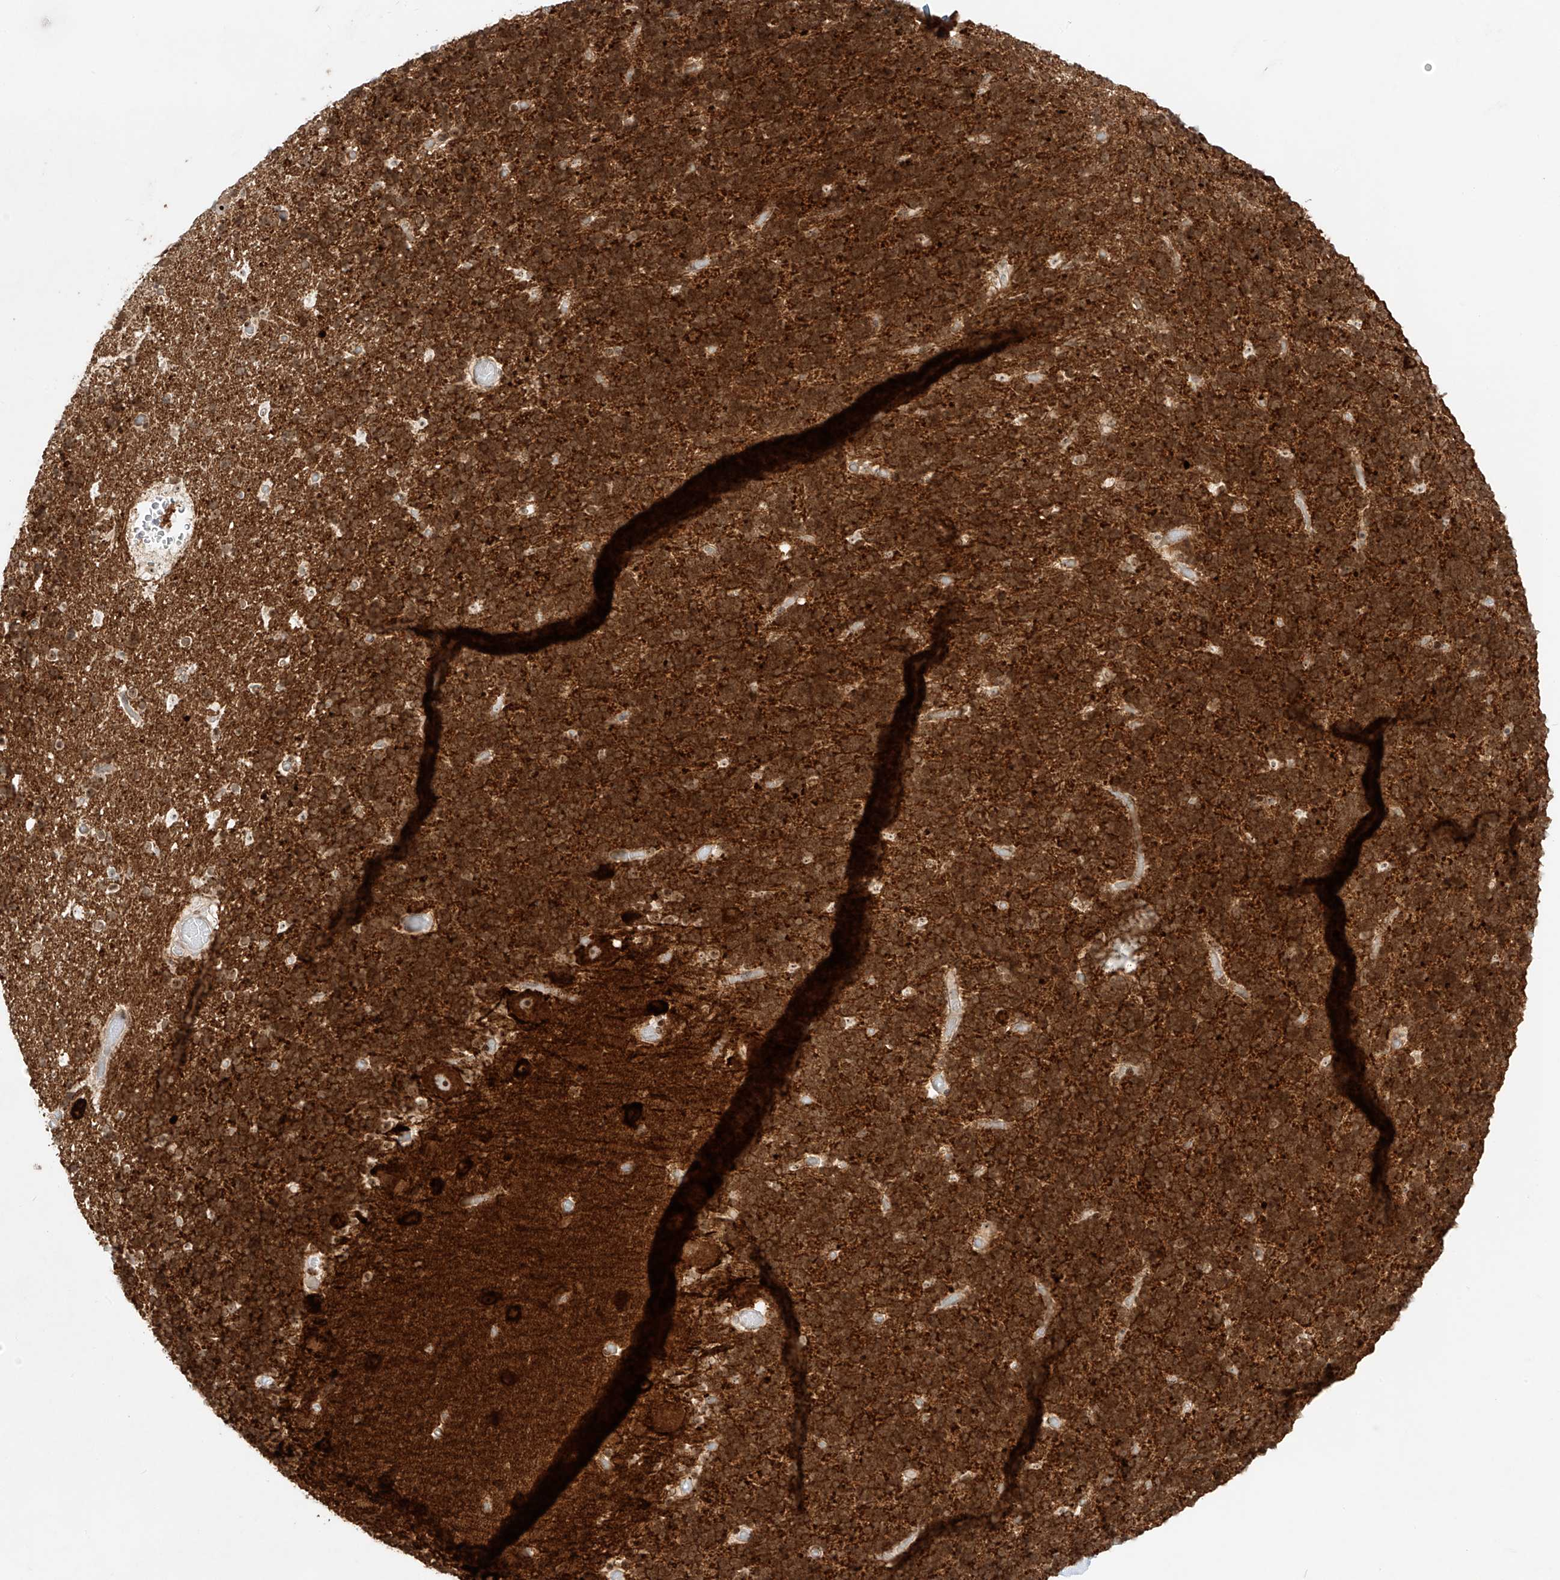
{"staining": {"intensity": "moderate", "quantity": ">75%", "location": "cytoplasmic/membranous"}, "tissue": "cerebellum", "cell_type": "Cells in granular layer", "image_type": "normal", "snomed": [{"axis": "morphology", "description": "Normal tissue, NOS"}, {"axis": "topography", "description": "Cerebellum"}], "caption": "DAB immunohistochemical staining of unremarkable cerebellum displays moderate cytoplasmic/membranous protein positivity in approximately >75% of cells in granular layer.", "gene": "ZNF512", "patient": {"sex": "male", "age": 57}}